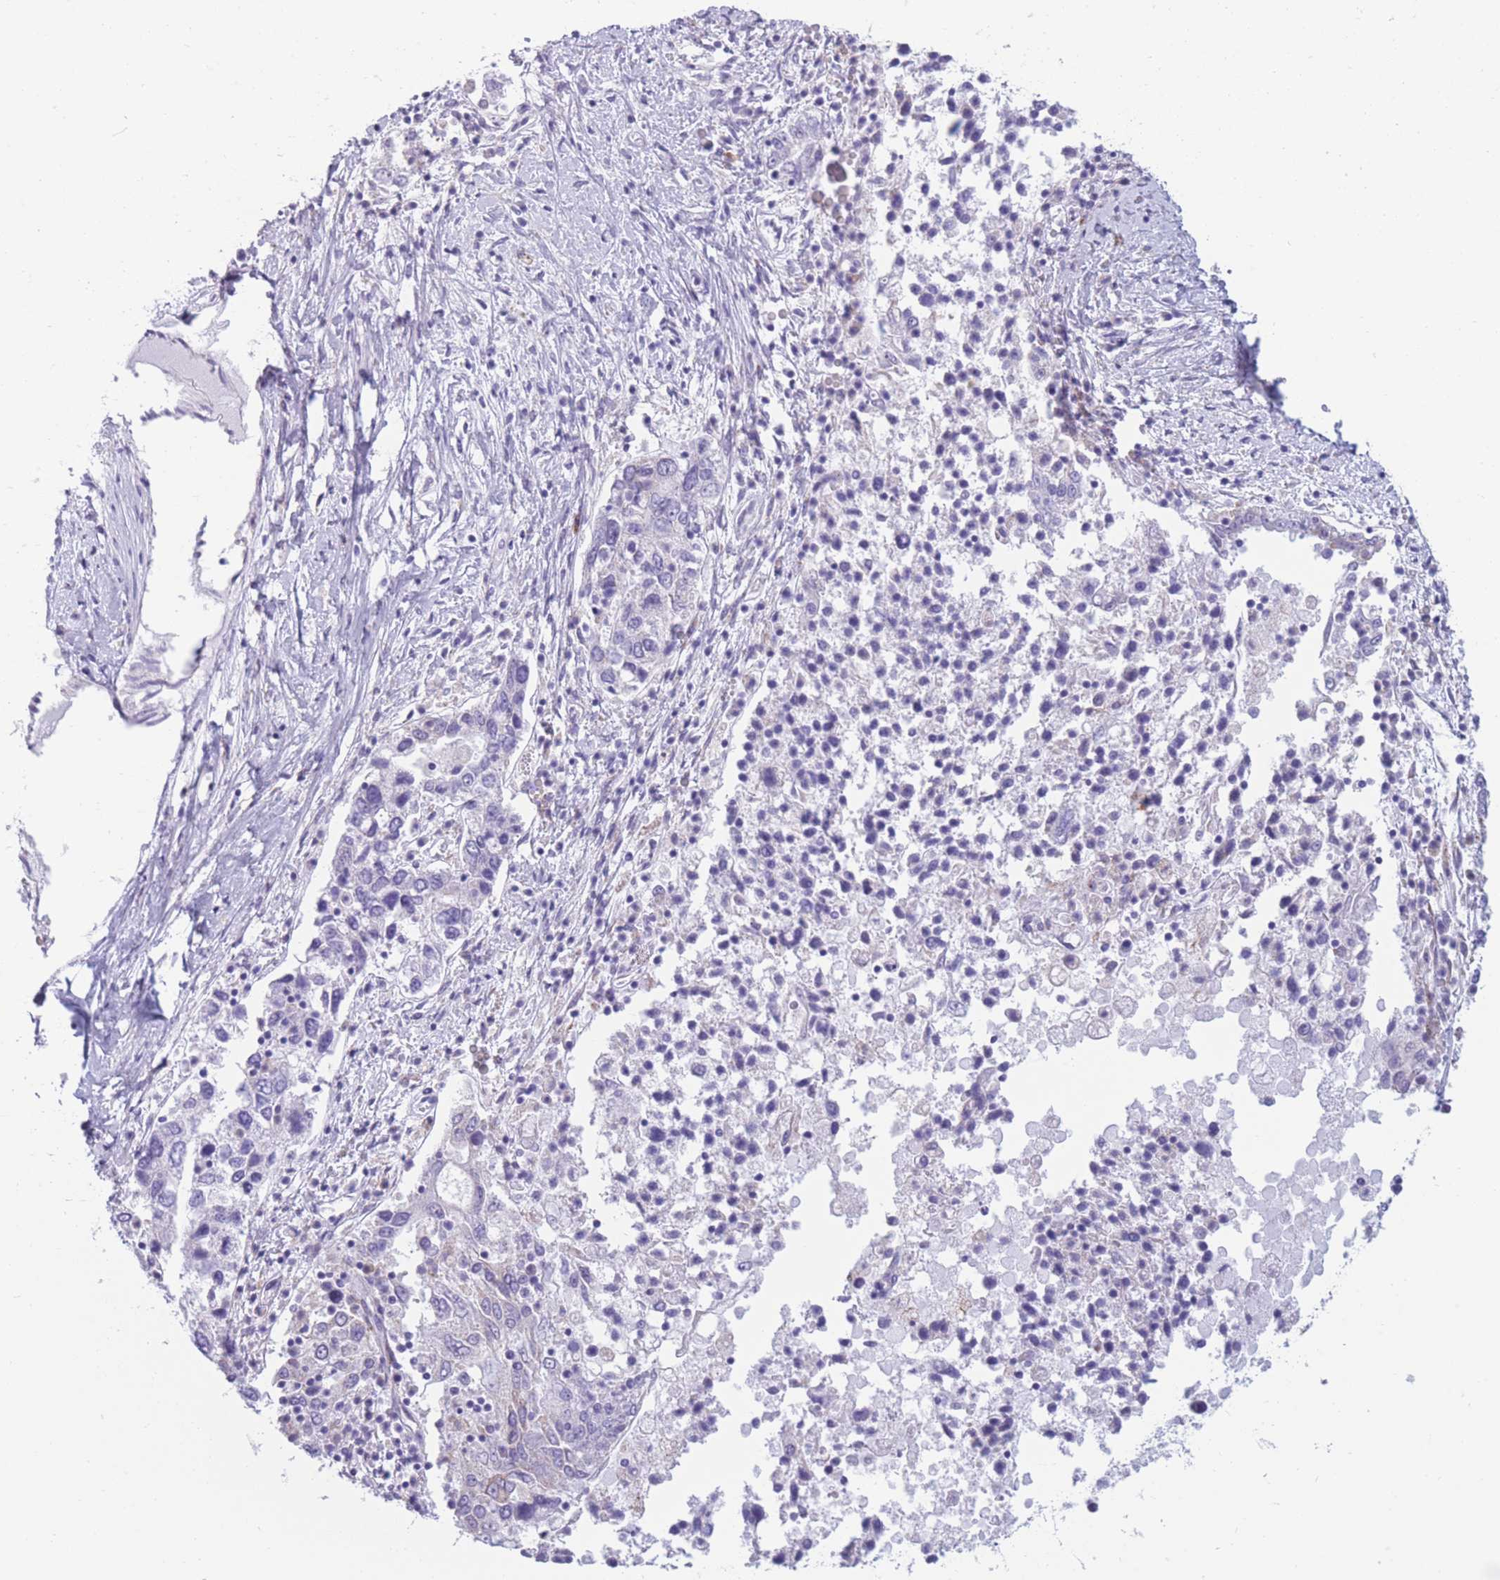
{"staining": {"intensity": "negative", "quantity": "none", "location": "none"}, "tissue": "ovarian cancer", "cell_type": "Tumor cells", "image_type": "cancer", "snomed": [{"axis": "morphology", "description": "Carcinoma, endometroid"}, {"axis": "topography", "description": "Ovary"}], "caption": "There is no significant positivity in tumor cells of ovarian cancer. Nuclei are stained in blue.", "gene": "COL27A1", "patient": {"sex": "female", "age": 62}}